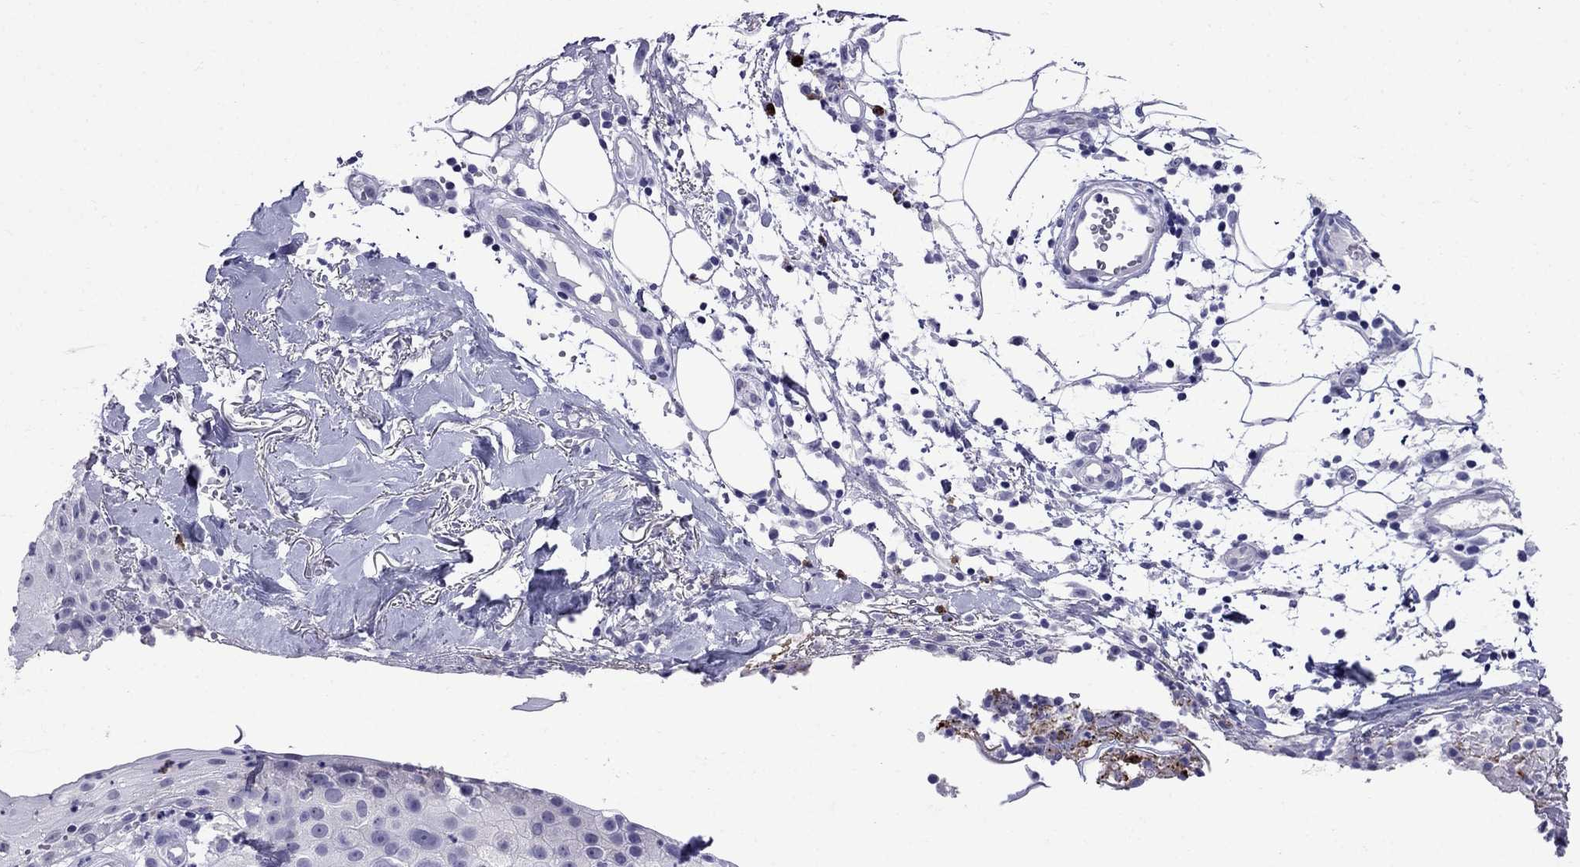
{"staining": {"intensity": "negative", "quantity": "none", "location": "none"}, "tissue": "skin cancer", "cell_type": "Tumor cells", "image_type": "cancer", "snomed": [{"axis": "morphology", "description": "Squamous cell carcinoma, NOS"}, {"axis": "topography", "description": "Skin"}], "caption": "Tumor cells show no significant protein positivity in skin cancer (squamous cell carcinoma).", "gene": "OLFM4", "patient": {"sex": "male", "age": 71}}